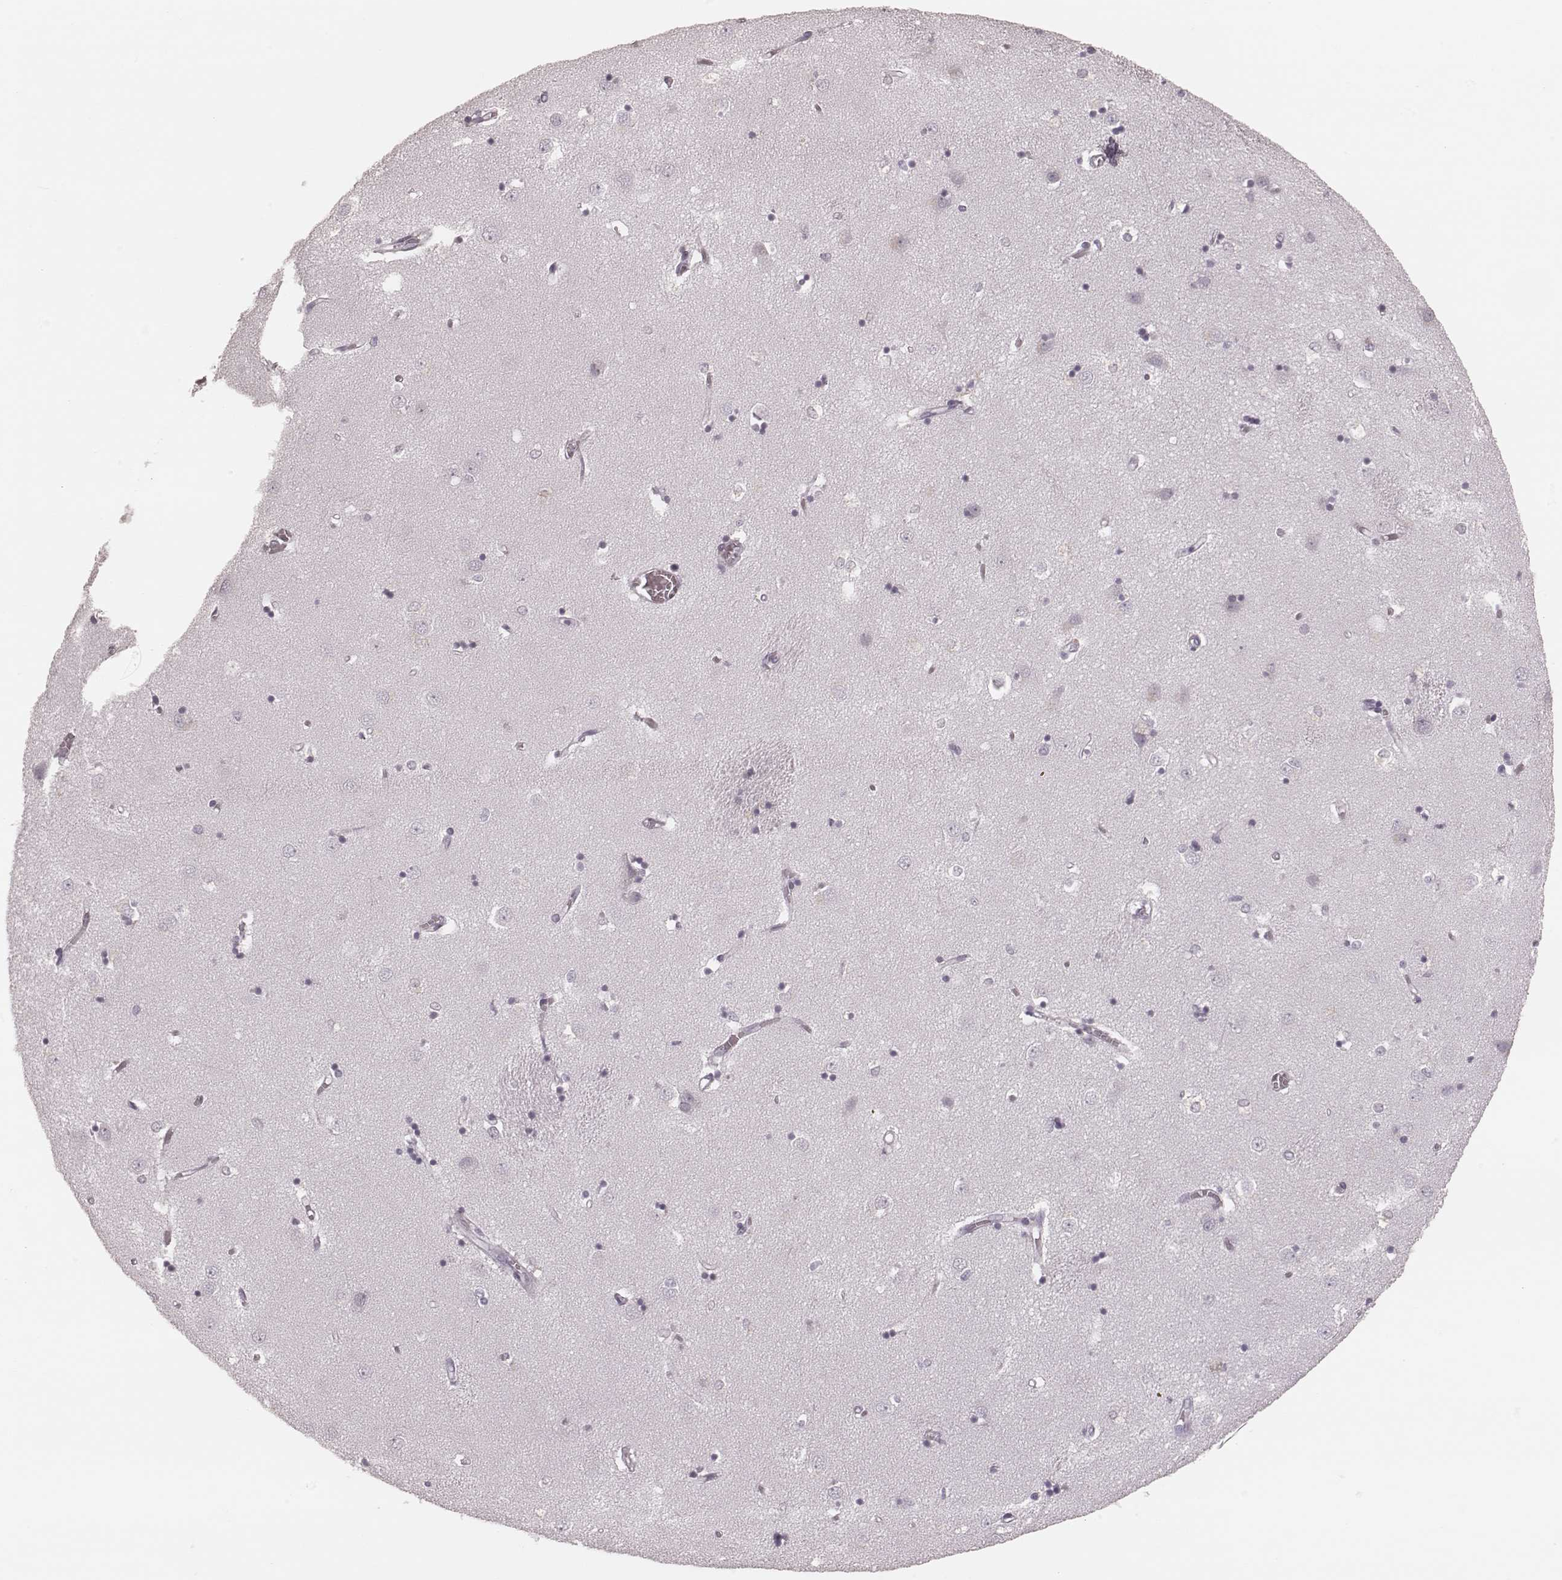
{"staining": {"intensity": "negative", "quantity": "none", "location": "none"}, "tissue": "caudate", "cell_type": "Glial cells", "image_type": "normal", "snomed": [{"axis": "morphology", "description": "Normal tissue, NOS"}, {"axis": "topography", "description": "Lateral ventricle wall"}], "caption": "The image reveals no significant expression in glial cells of caudate. Nuclei are stained in blue.", "gene": "KRT74", "patient": {"sex": "male", "age": 54}}